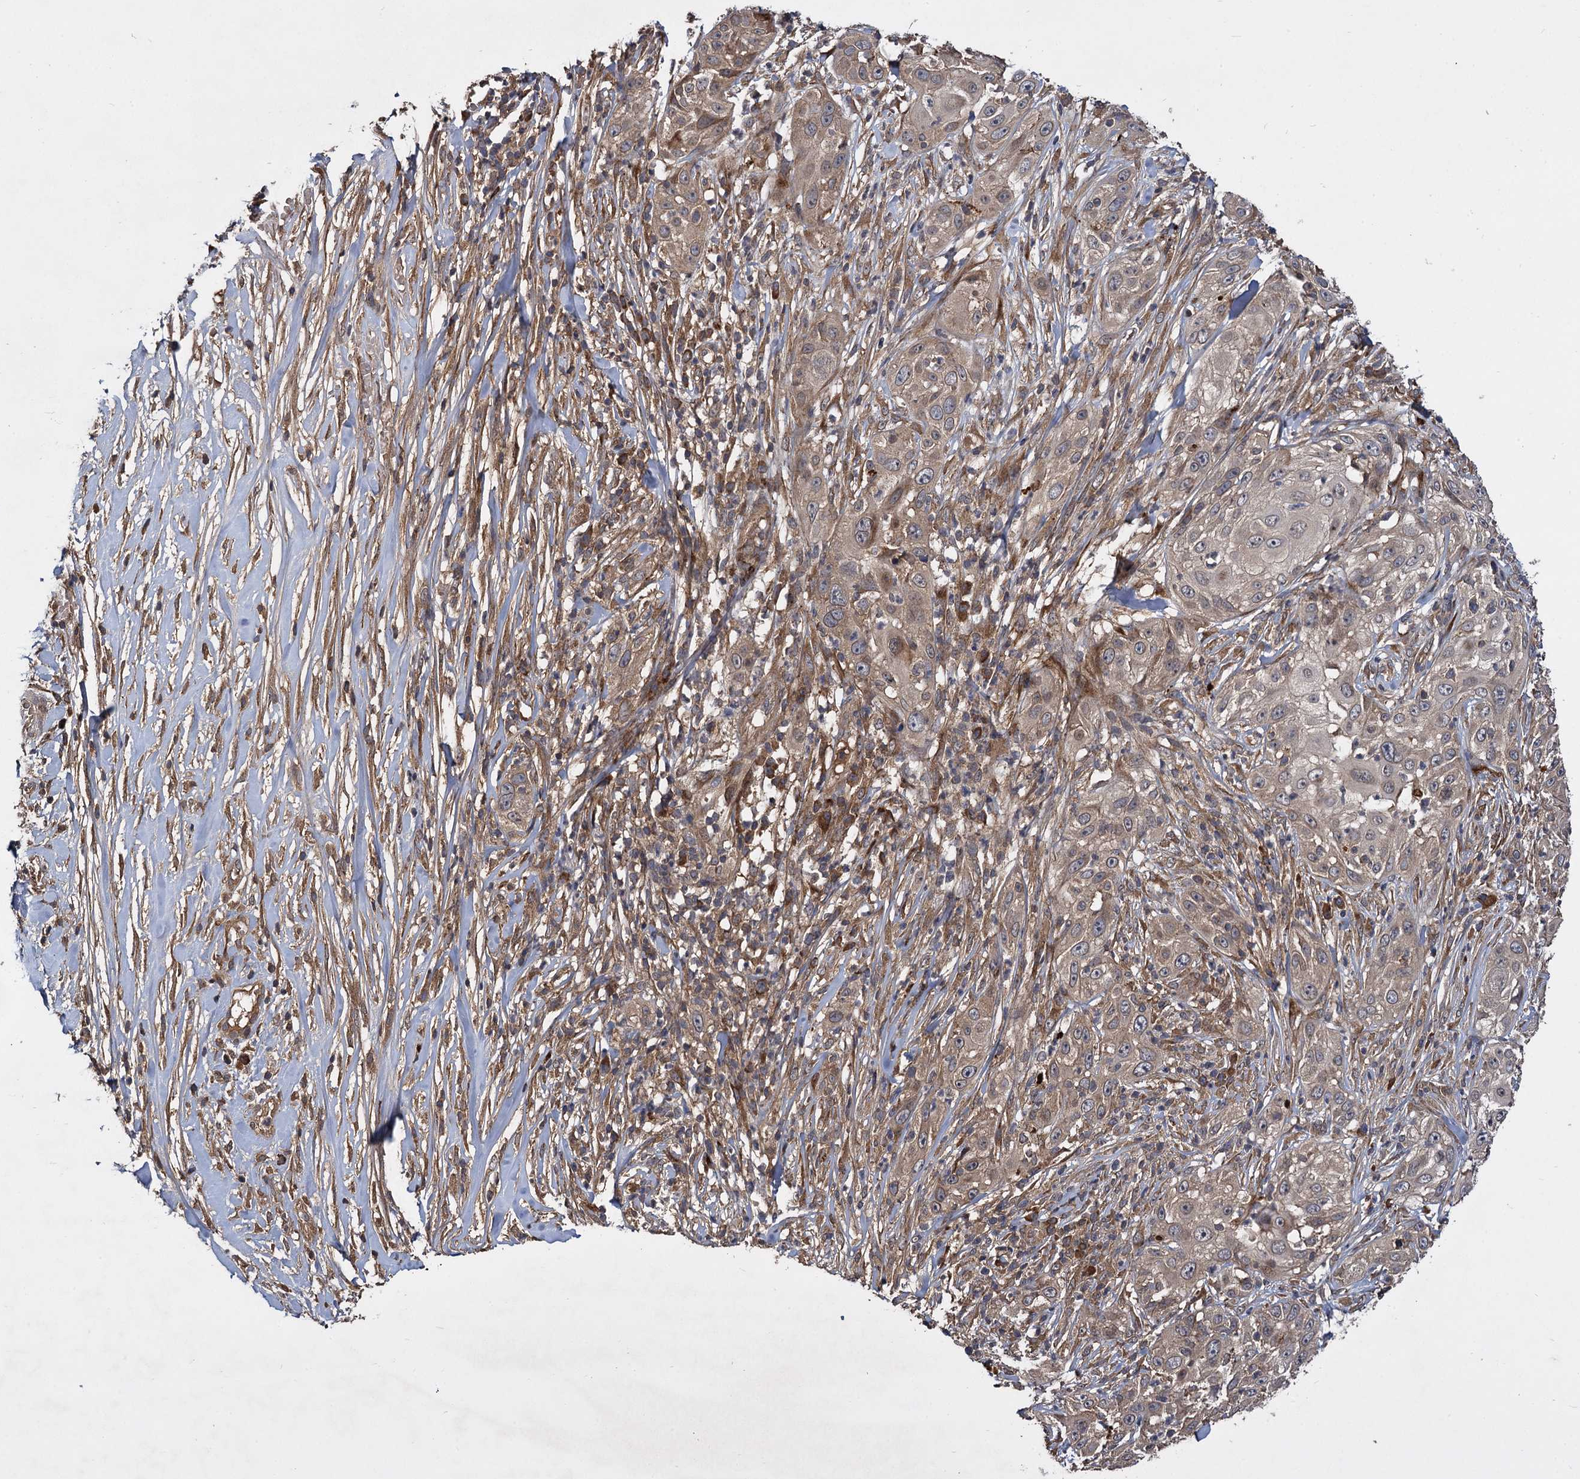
{"staining": {"intensity": "weak", "quantity": ">75%", "location": "cytoplasmic/membranous"}, "tissue": "skin cancer", "cell_type": "Tumor cells", "image_type": "cancer", "snomed": [{"axis": "morphology", "description": "Squamous cell carcinoma, NOS"}, {"axis": "topography", "description": "Skin"}], "caption": "IHC micrograph of neoplastic tissue: skin cancer stained using immunohistochemistry displays low levels of weak protein expression localized specifically in the cytoplasmic/membranous of tumor cells, appearing as a cytoplasmic/membranous brown color.", "gene": "INPPL1", "patient": {"sex": "female", "age": 44}}